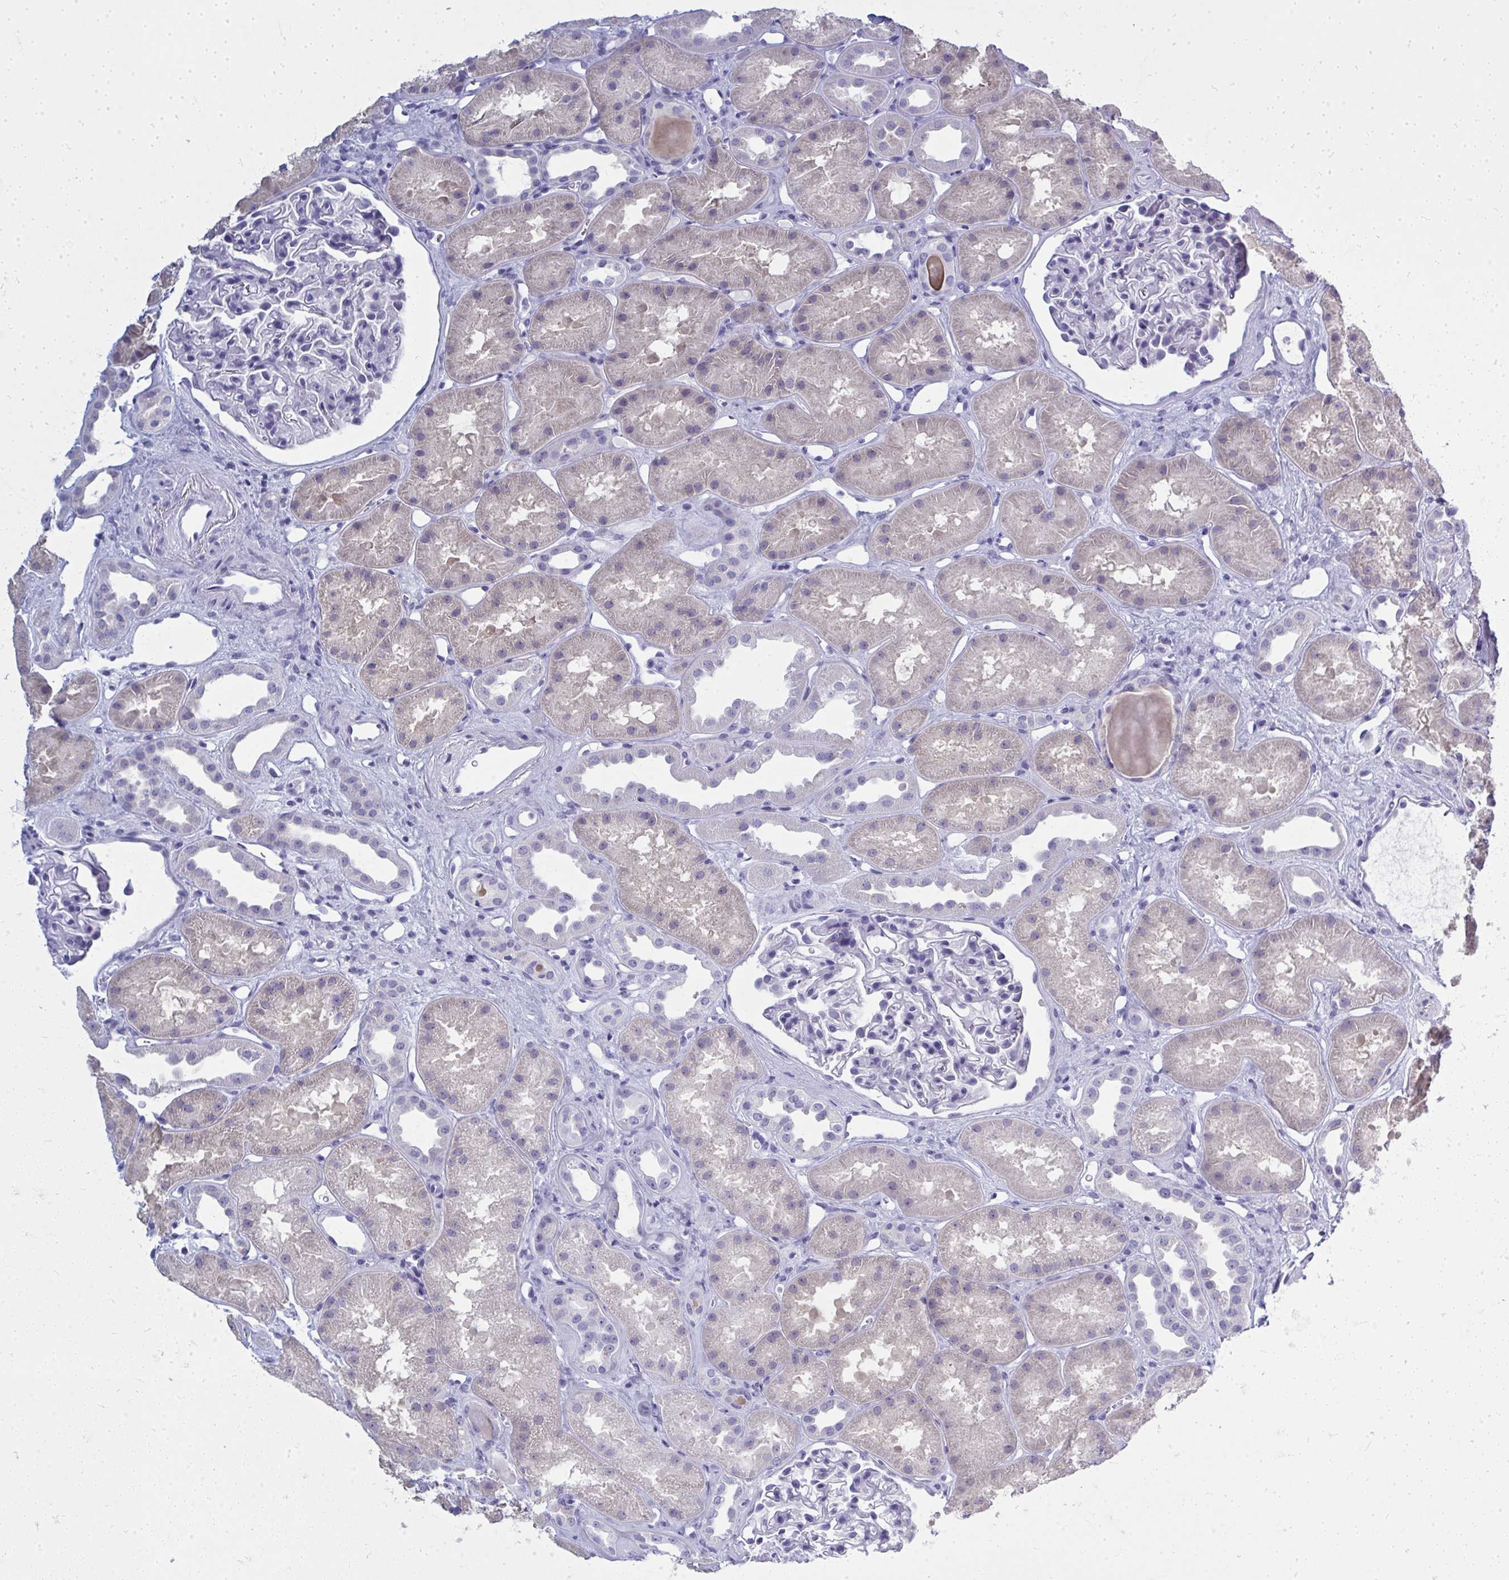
{"staining": {"intensity": "negative", "quantity": "none", "location": "none"}, "tissue": "kidney", "cell_type": "Cells in glomeruli", "image_type": "normal", "snomed": [{"axis": "morphology", "description": "Normal tissue, NOS"}, {"axis": "topography", "description": "Kidney"}], "caption": "Cells in glomeruli show no significant protein positivity in normal kidney. Nuclei are stained in blue.", "gene": "QDPR", "patient": {"sex": "male", "age": 61}}